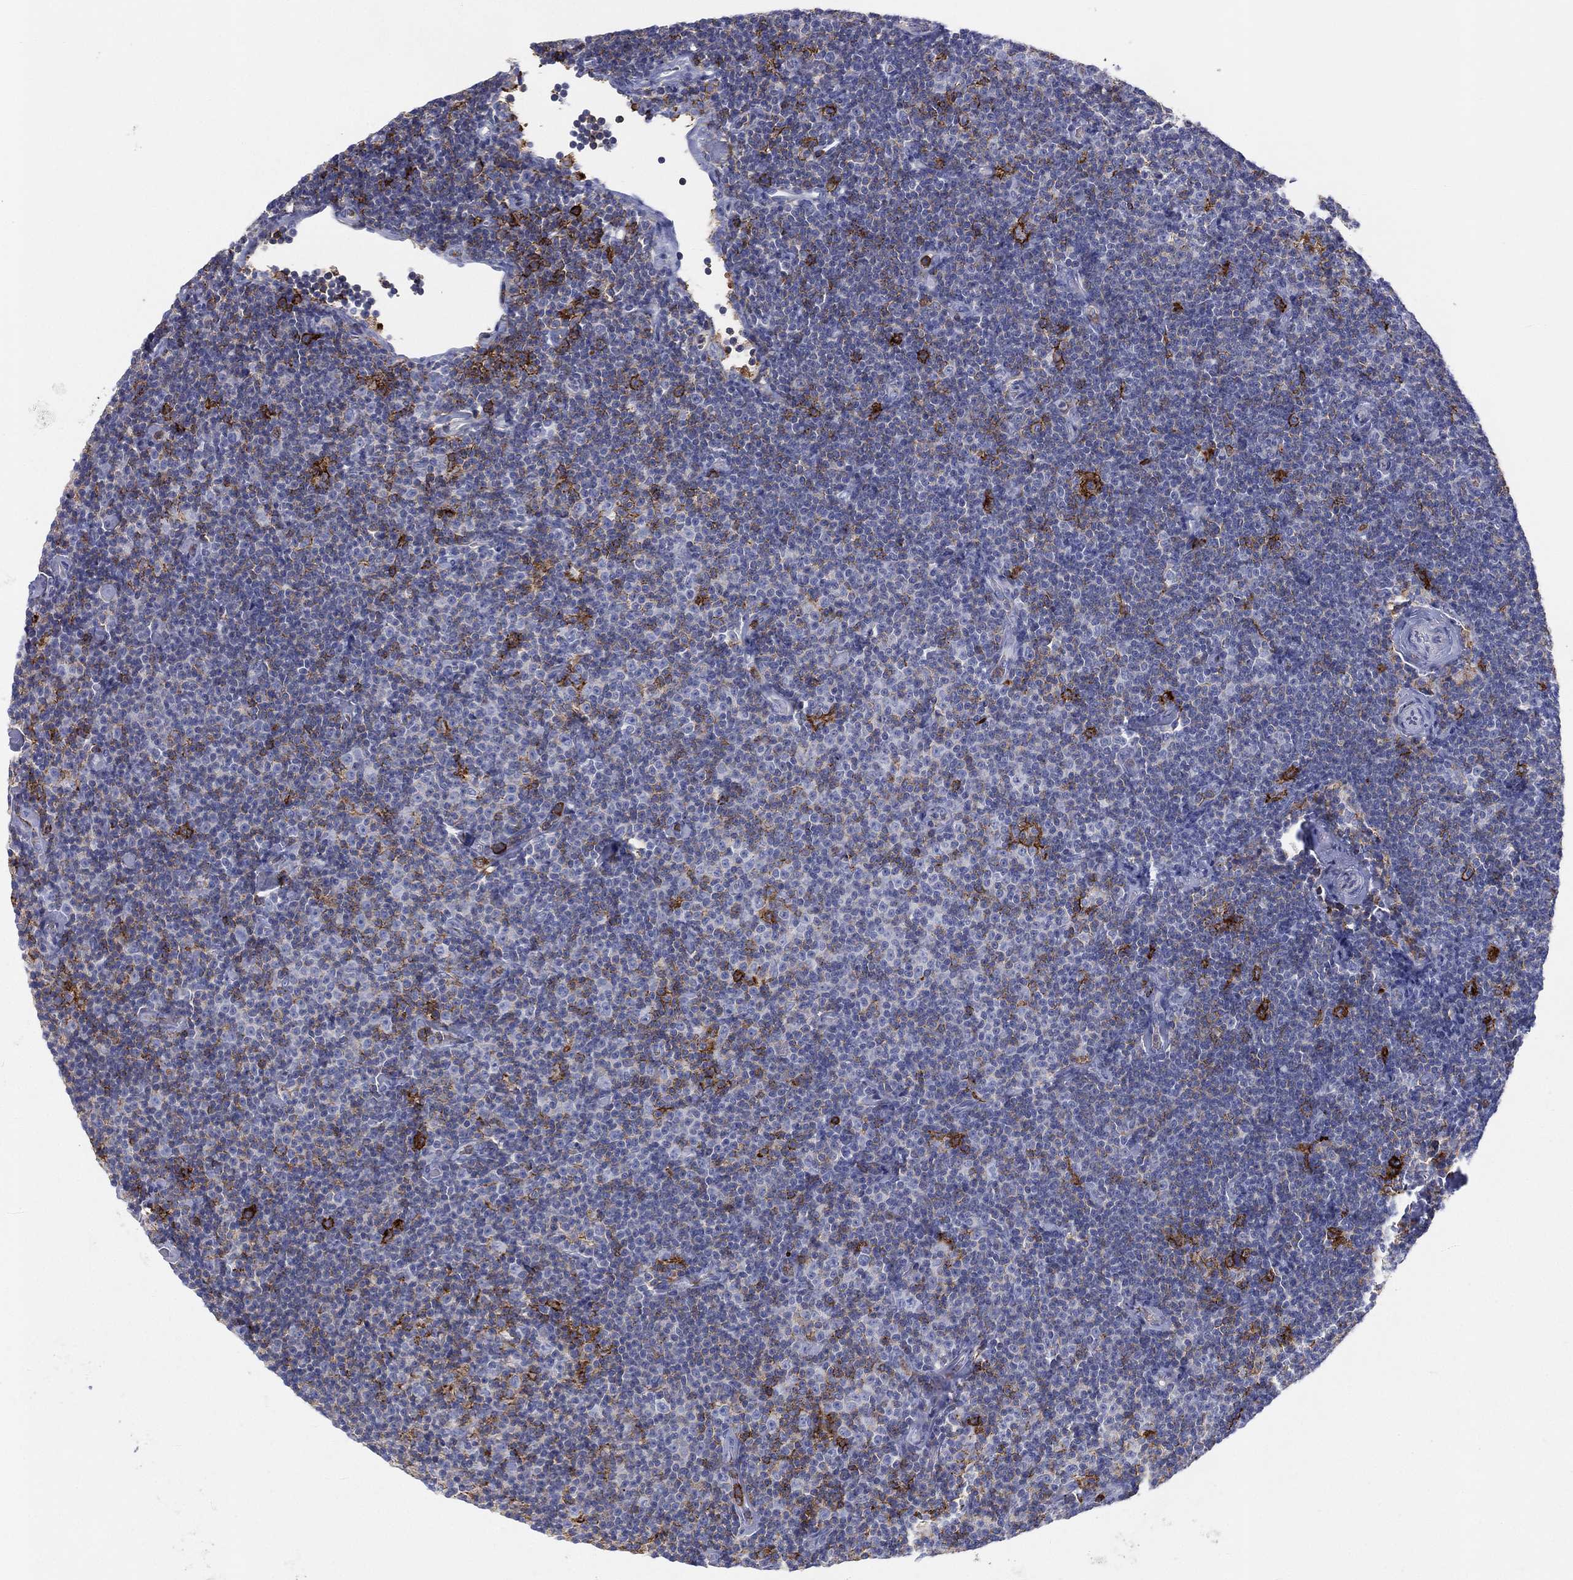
{"staining": {"intensity": "negative", "quantity": "none", "location": "none"}, "tissue": "lymphoma", "cell_type": "Tumor cells", "image_type": "cancer", "snomed": [{"axis": "morphology", "description": "Malignant lymphoma, non-Hodgkin's type, Low grade"}, {"axis": "topography", "description": "Lymph node"}], "caption": "Immunohistochemistry image of lymphoma stained for a protein (brown), which exhibits no staining in tumor cells. (DAB (3,3'-diaminobenzidine) IHC visualized using brightfield microscopy, high magnification).", "gene": "SELPLG", "patient": {"sex": "male", "age": 81}}